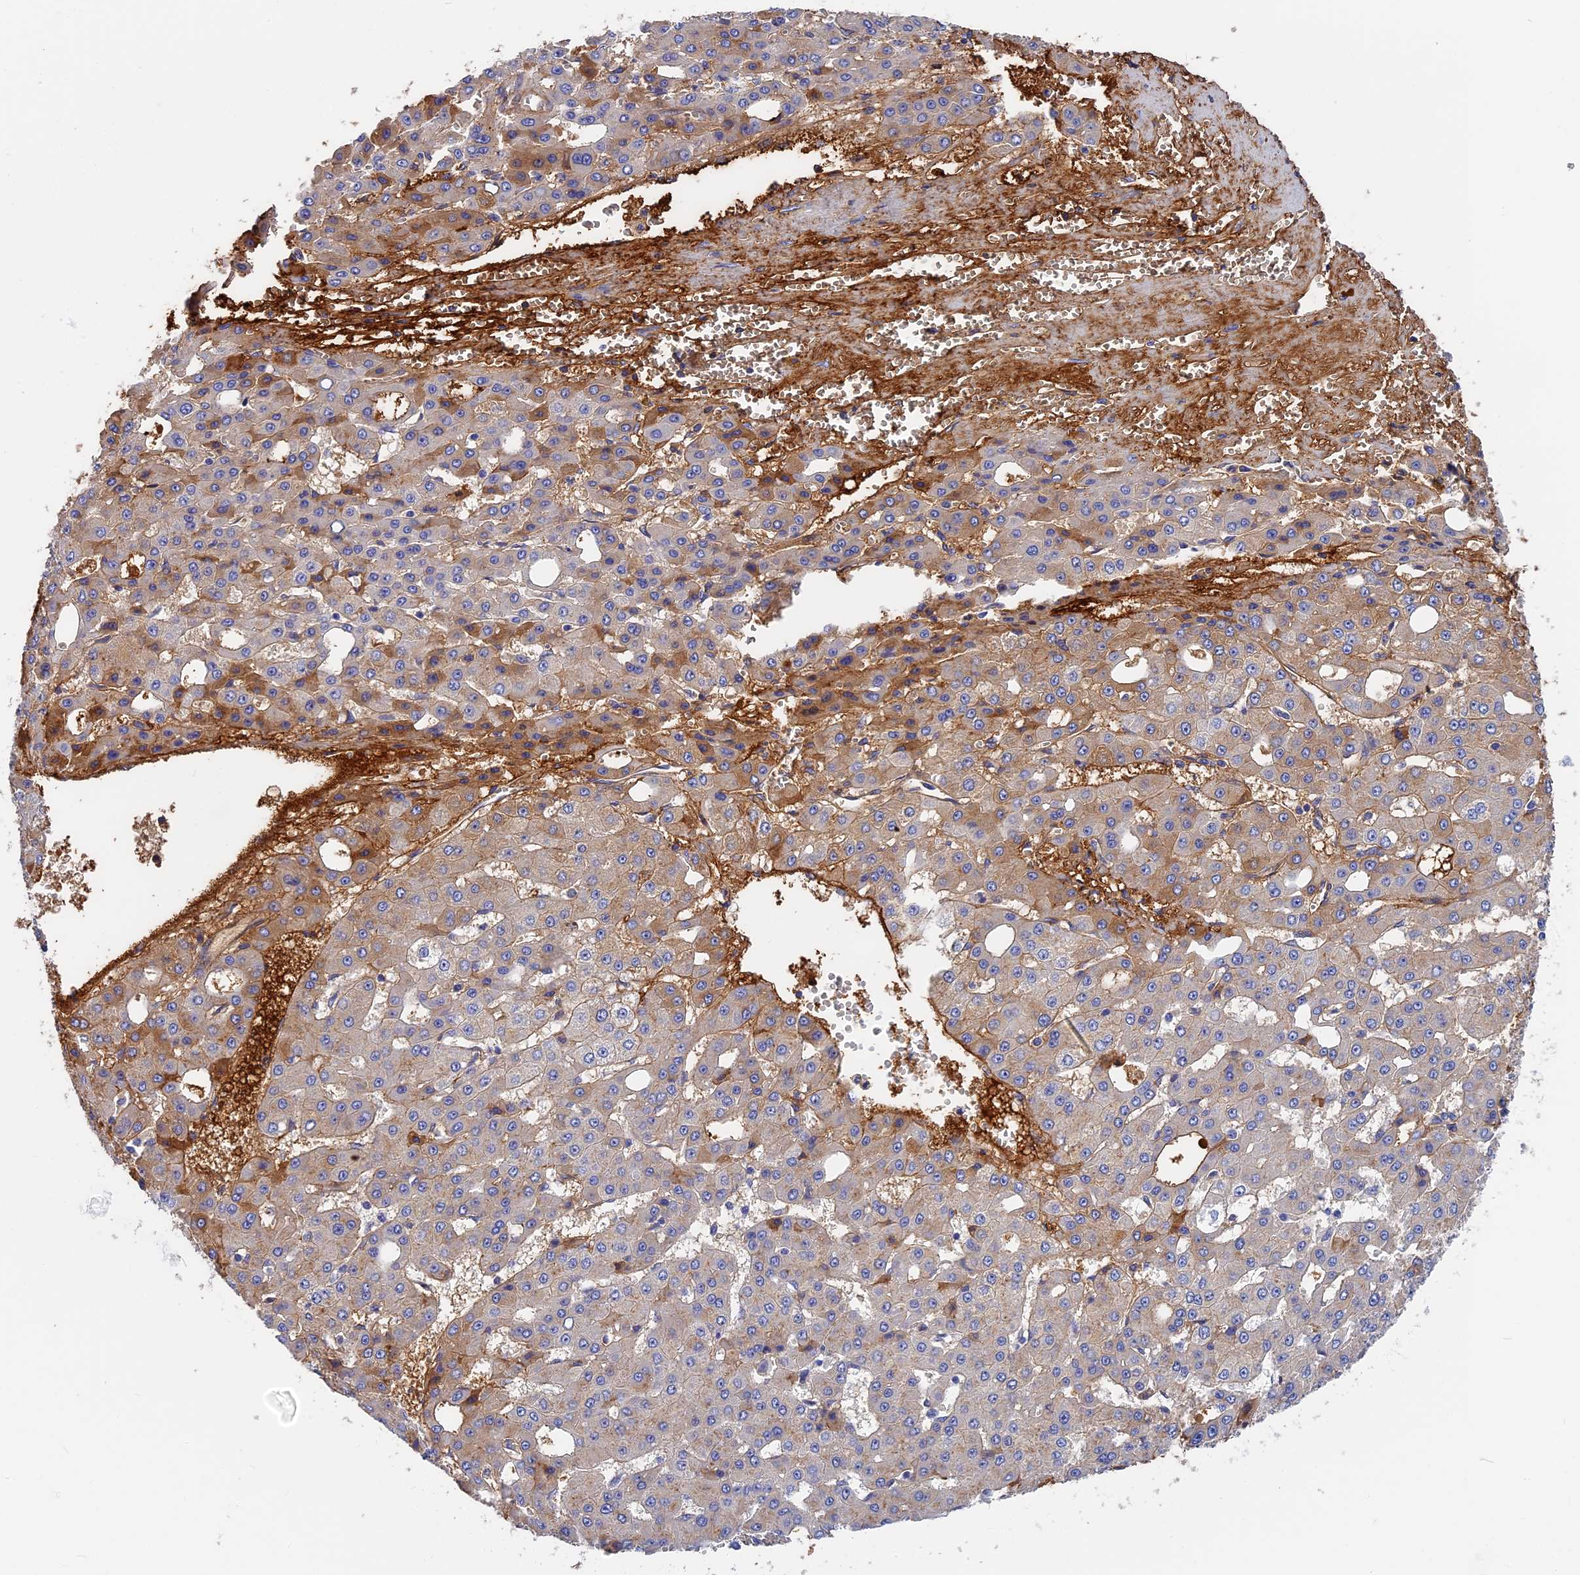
{"staining": {"intensity": "moderate", "quantity": "<25%", "location": "cytoplasmic/membranous"}, "tissue": "liver cancer", "cell_type": "Tumor cells", "image_type": "cancer", "snomed": [{"axis": "morphology", "description": "Carcinoma, Hepatocellular, NOS"}, {"axis": "topography", "description": "Liver"}], "caption": "Liver cancer was stained to show a protein in brown. There is low levels of moderate cytoplasmic/membranous expression in approximately <25% of tumor cells.", "gene": "ITIH1", "patient": {"sex": "male", "age": 47}}